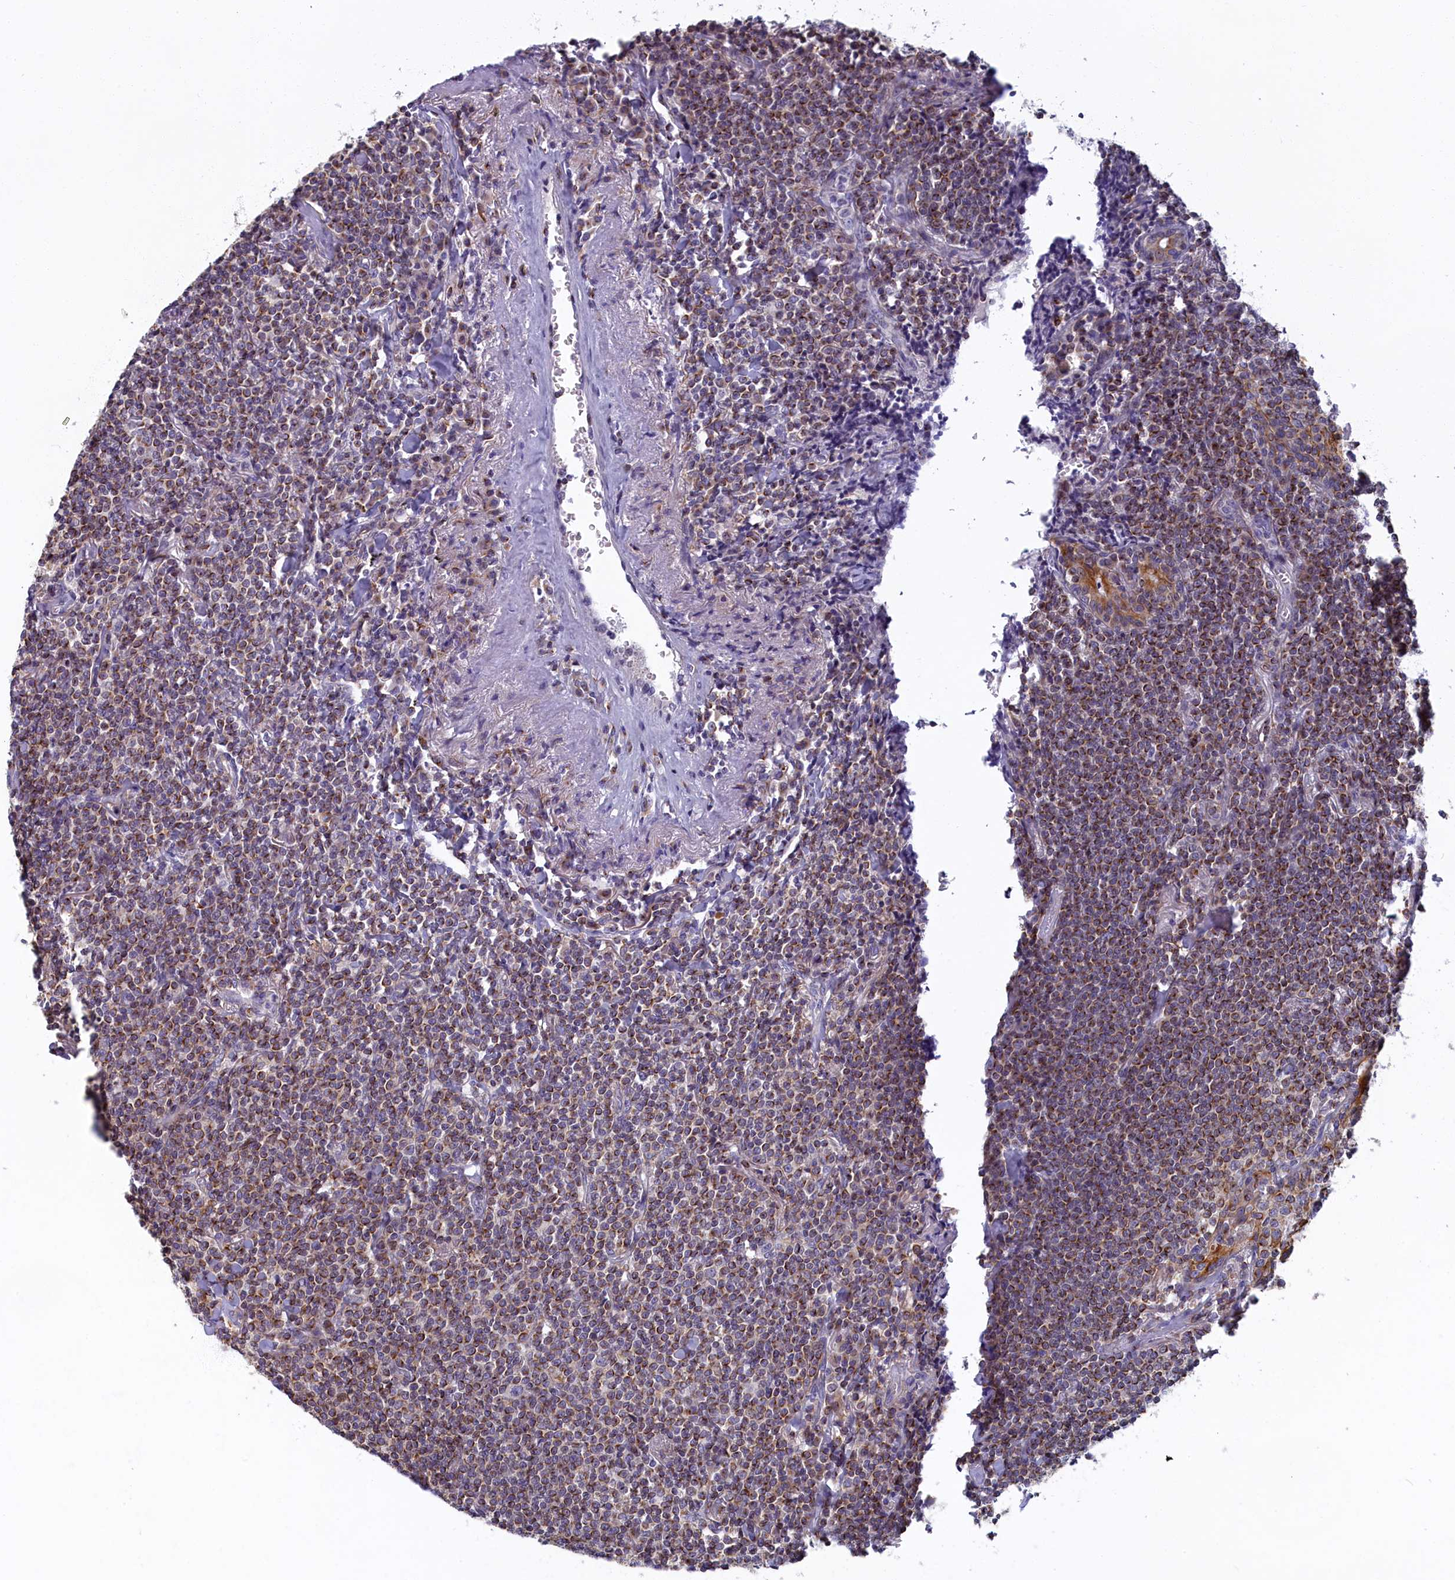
{"staining": {"intensity": "moderate", "quantity": ">75%", "location": "cytoplasmic/membranous"}, "tissue": "lymphoma", "cell_type": "Tumor cells", "image_type": "cancer", "snomed": [{"axis": "morphology", "description": "Malignant lymphoma, non-Hodgkin's type, Low grade"}, {"axis": "topography", "description": "Lung"}], "caption": "Low-grade malignant lymphoma, non-Hodgkin's type tissue reveals moderate cytoplasmic/membranous positivity in about >75% of tumor cells, visualized by immunohistochemistry.", "gene": "NOL10", "patient": {"sex": "female", "age": 71}}